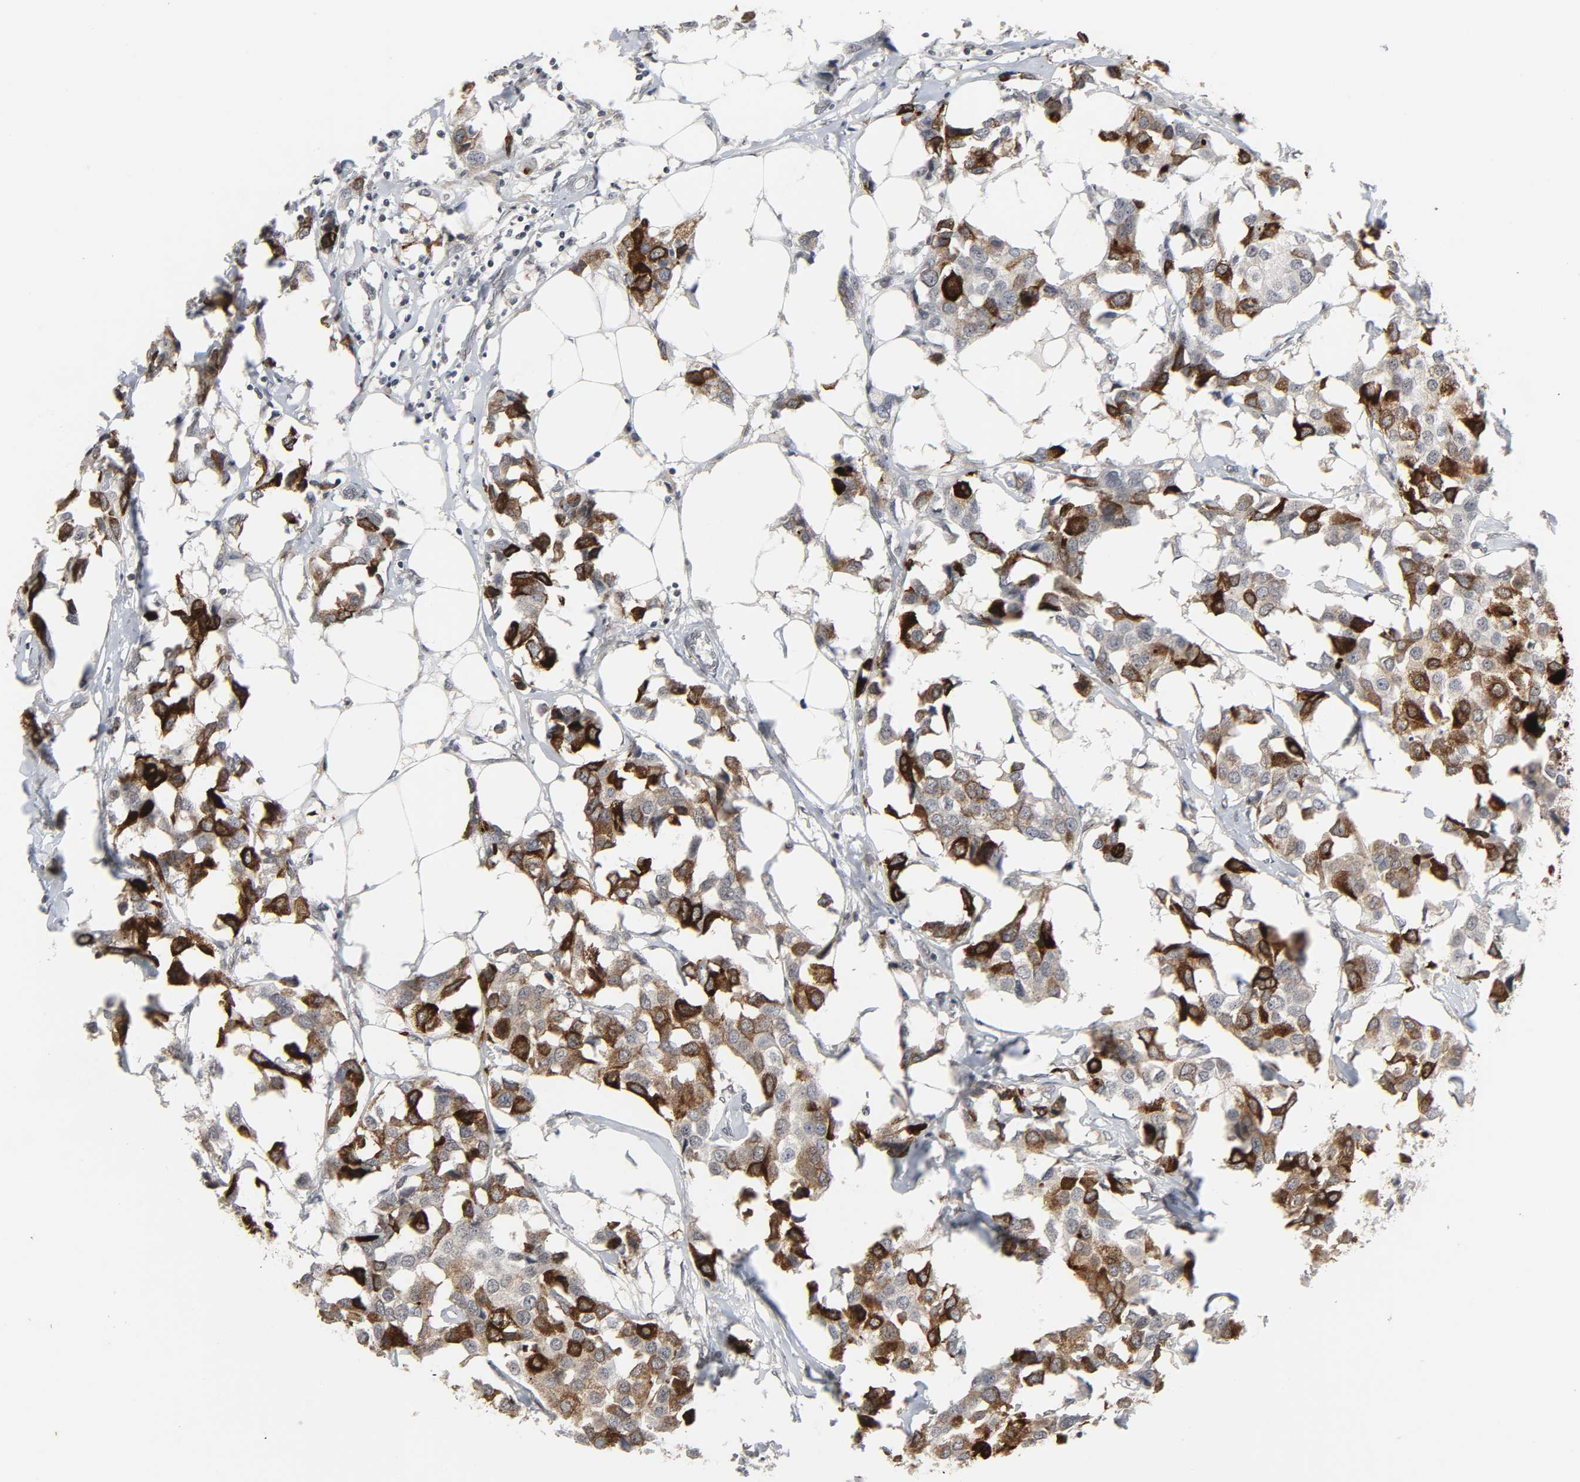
{"staining": {"intensity": "strong", "quantity": ">75%", "location": "cytoplasmic/membranous"}, "tissue": "breast cancer", "cell_type": "Tumor cells", "image_type": "cancer", "snomed": [{"axis": "morphology", "description": "Duct carcinoma"}, {"axis": "topography", "description": "Breast"}], "caption": "Immunohistochemistry (IHC) photomicrograph of neoplastic tissue: breast cancer (intraductal carcinoma) stained using IHC exhibits high levels of strong protein expression localized specifically in the cytoplasmic/membranous of tumor cells, appearing as a cytoplasmic/membranous brown color.", "gene": "MUC1", "patient": {"sex": "female", "age": 80}}